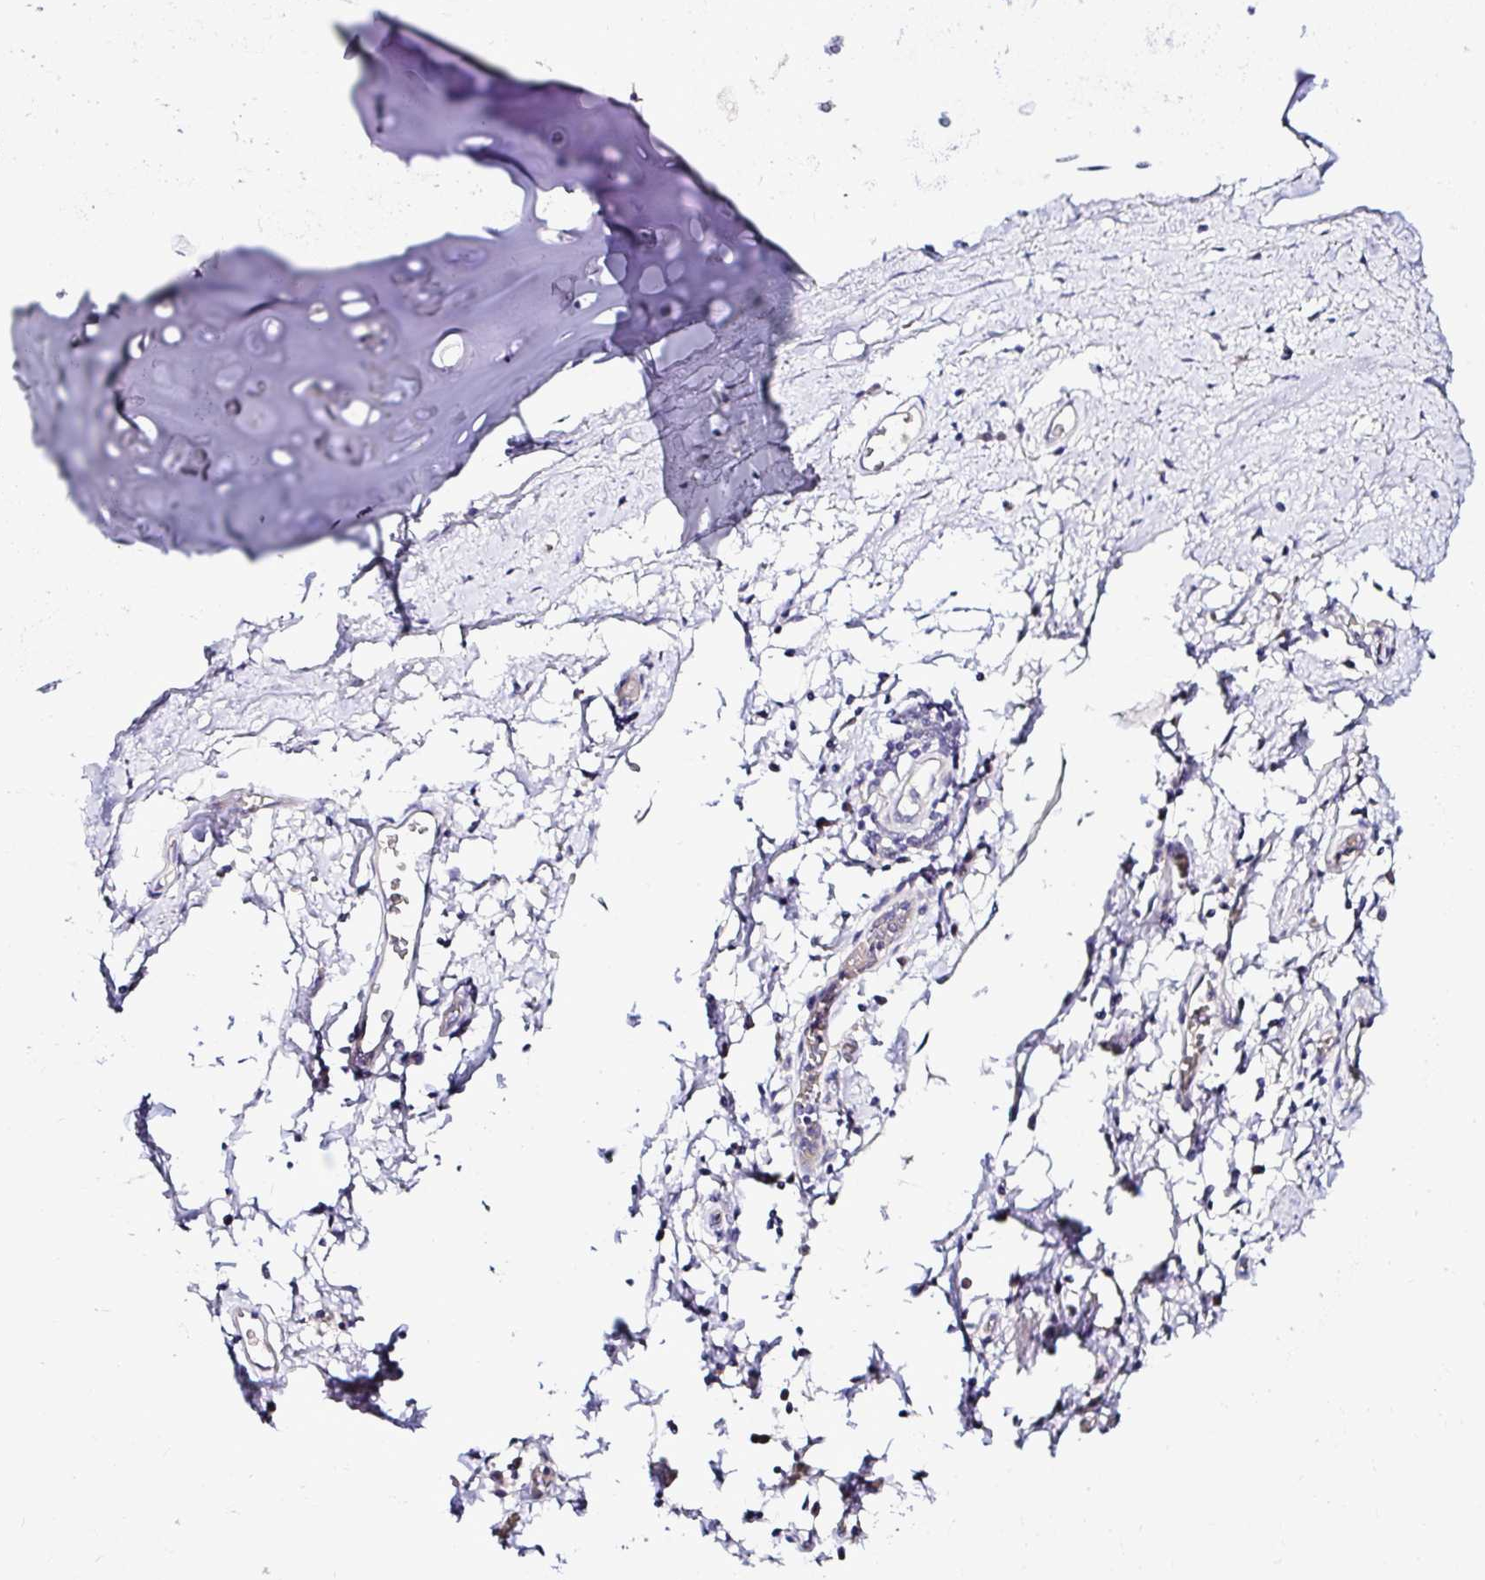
{"staining": {"intensity": "negative", "quantity": "none", "location": "none"}, "tissue": "adipose tissue", "cell_type": "Adipocytes", "image_type": "normal", "snomed": [{"axis": "morphology", "description": "Normal tissue, NOS"}, {"axis": "morphology", "description": "Degeneration, NOS"}, {"axis": "topography", "description": "Cartilage tissue"}, {"axis": "topography", "description": "Lung"}], "caption": "Benign adipose tissue was stained to show a protein in brown. There is no significant positivity in adipocytes. (Brightfield microscopy of DAB IHC at high magnification).", "gene": "DEPDC5", "patient": {"sex": "female", "age": 61}}